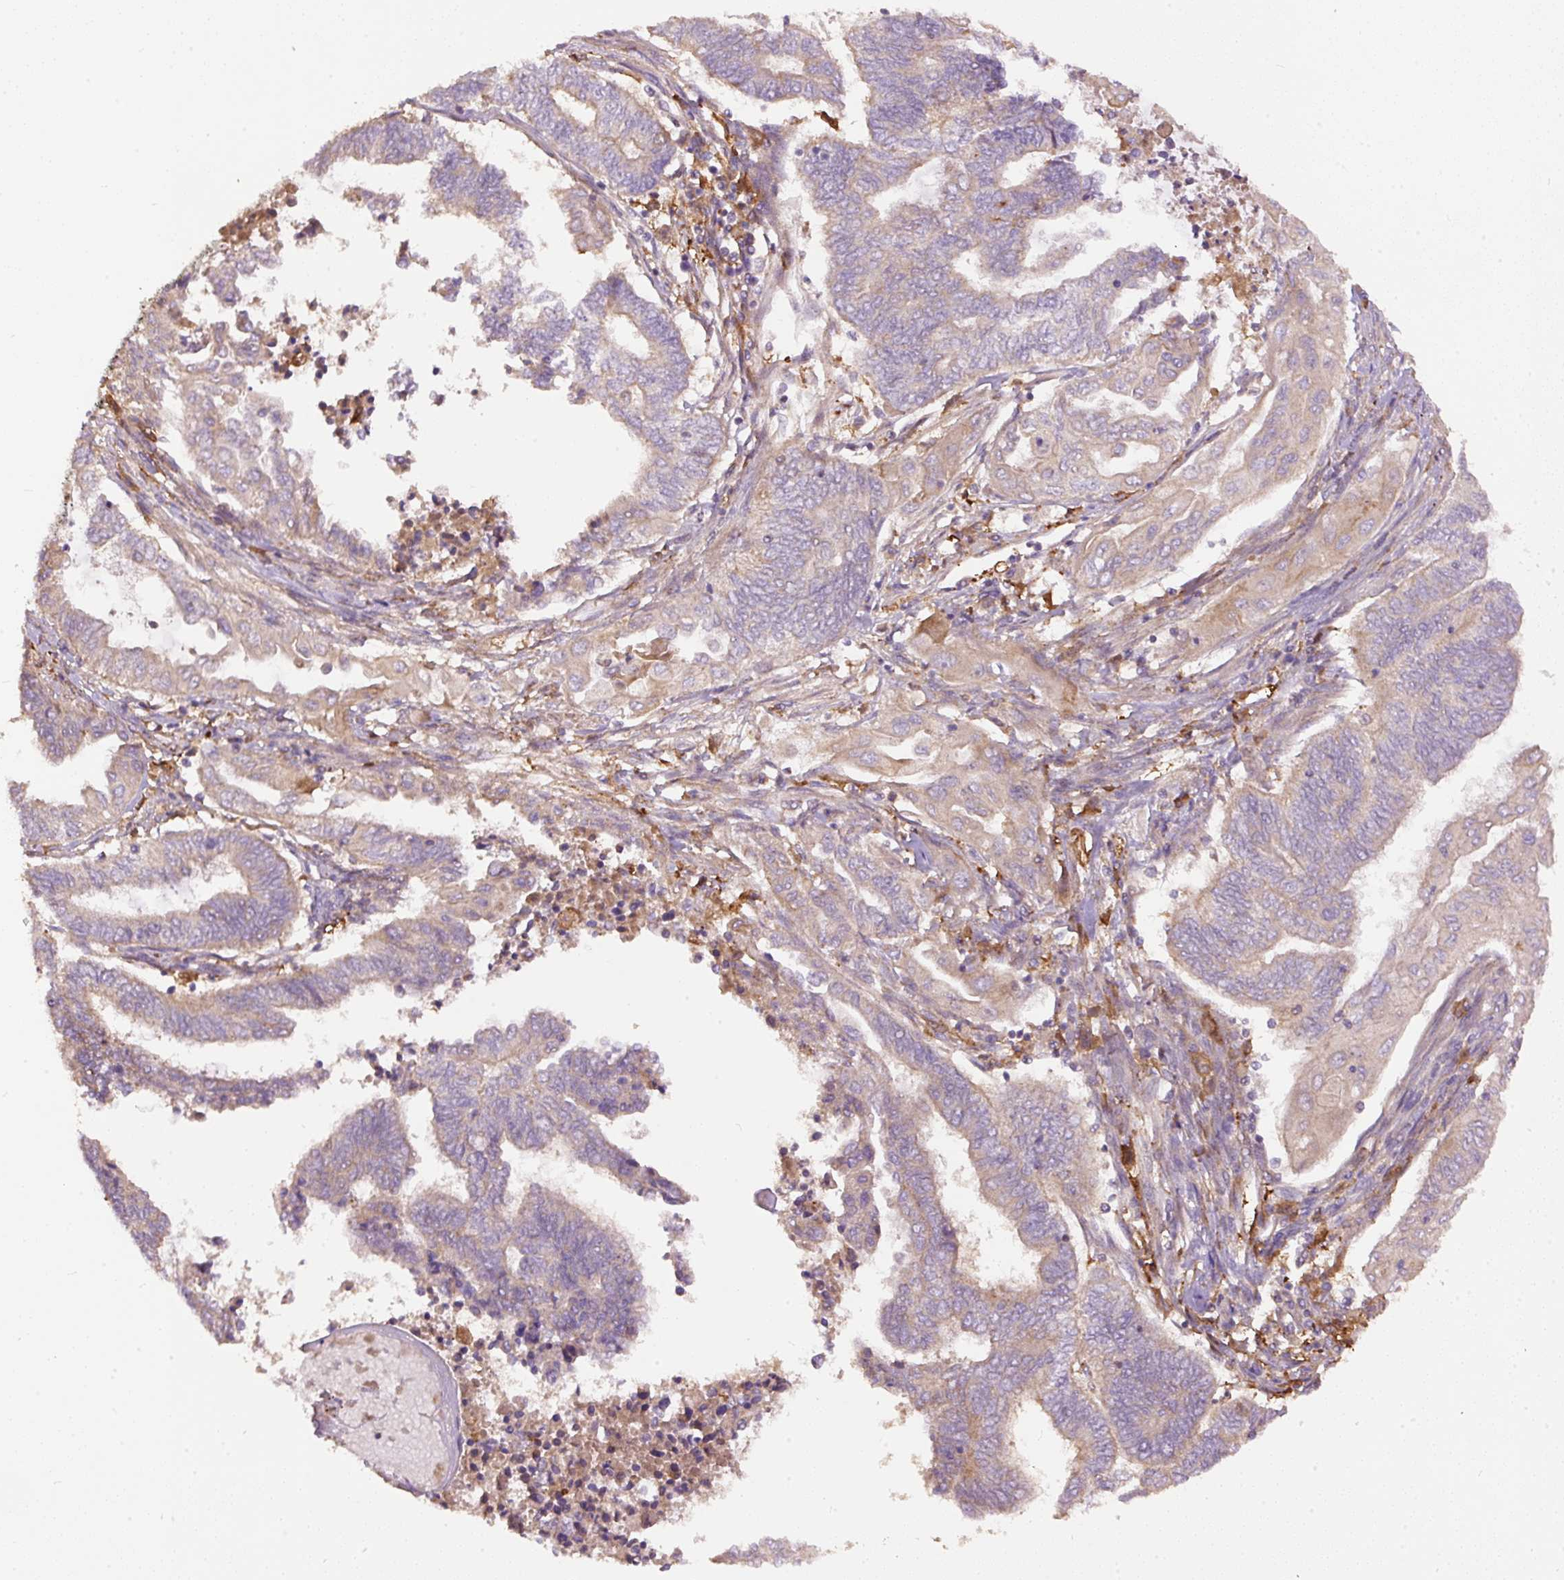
{"staining": {"intensity": "moderate", "quantity": "<25%", "location": "cytoplasmic/membranous"}, "tissue": "endometrial cancer", "cell_type": "Tumor cells", "image_type": "cancer", "snomed": [{"axis": "morphology", "description": "Adenocarcinoma, NOS"}, {"axis": "topography", "description": "Uterus"}, {"axis": "topography", "description": "Endometrium"}], "caption": "There is low levels of moderate cytoplasmic/membranous staining in tumor cells of endometrial cancer, as demonstrated by immunohistochemical staining (brown color).", "gene": "DAPK1", "patient": {"sex": "female", "age": 70}}